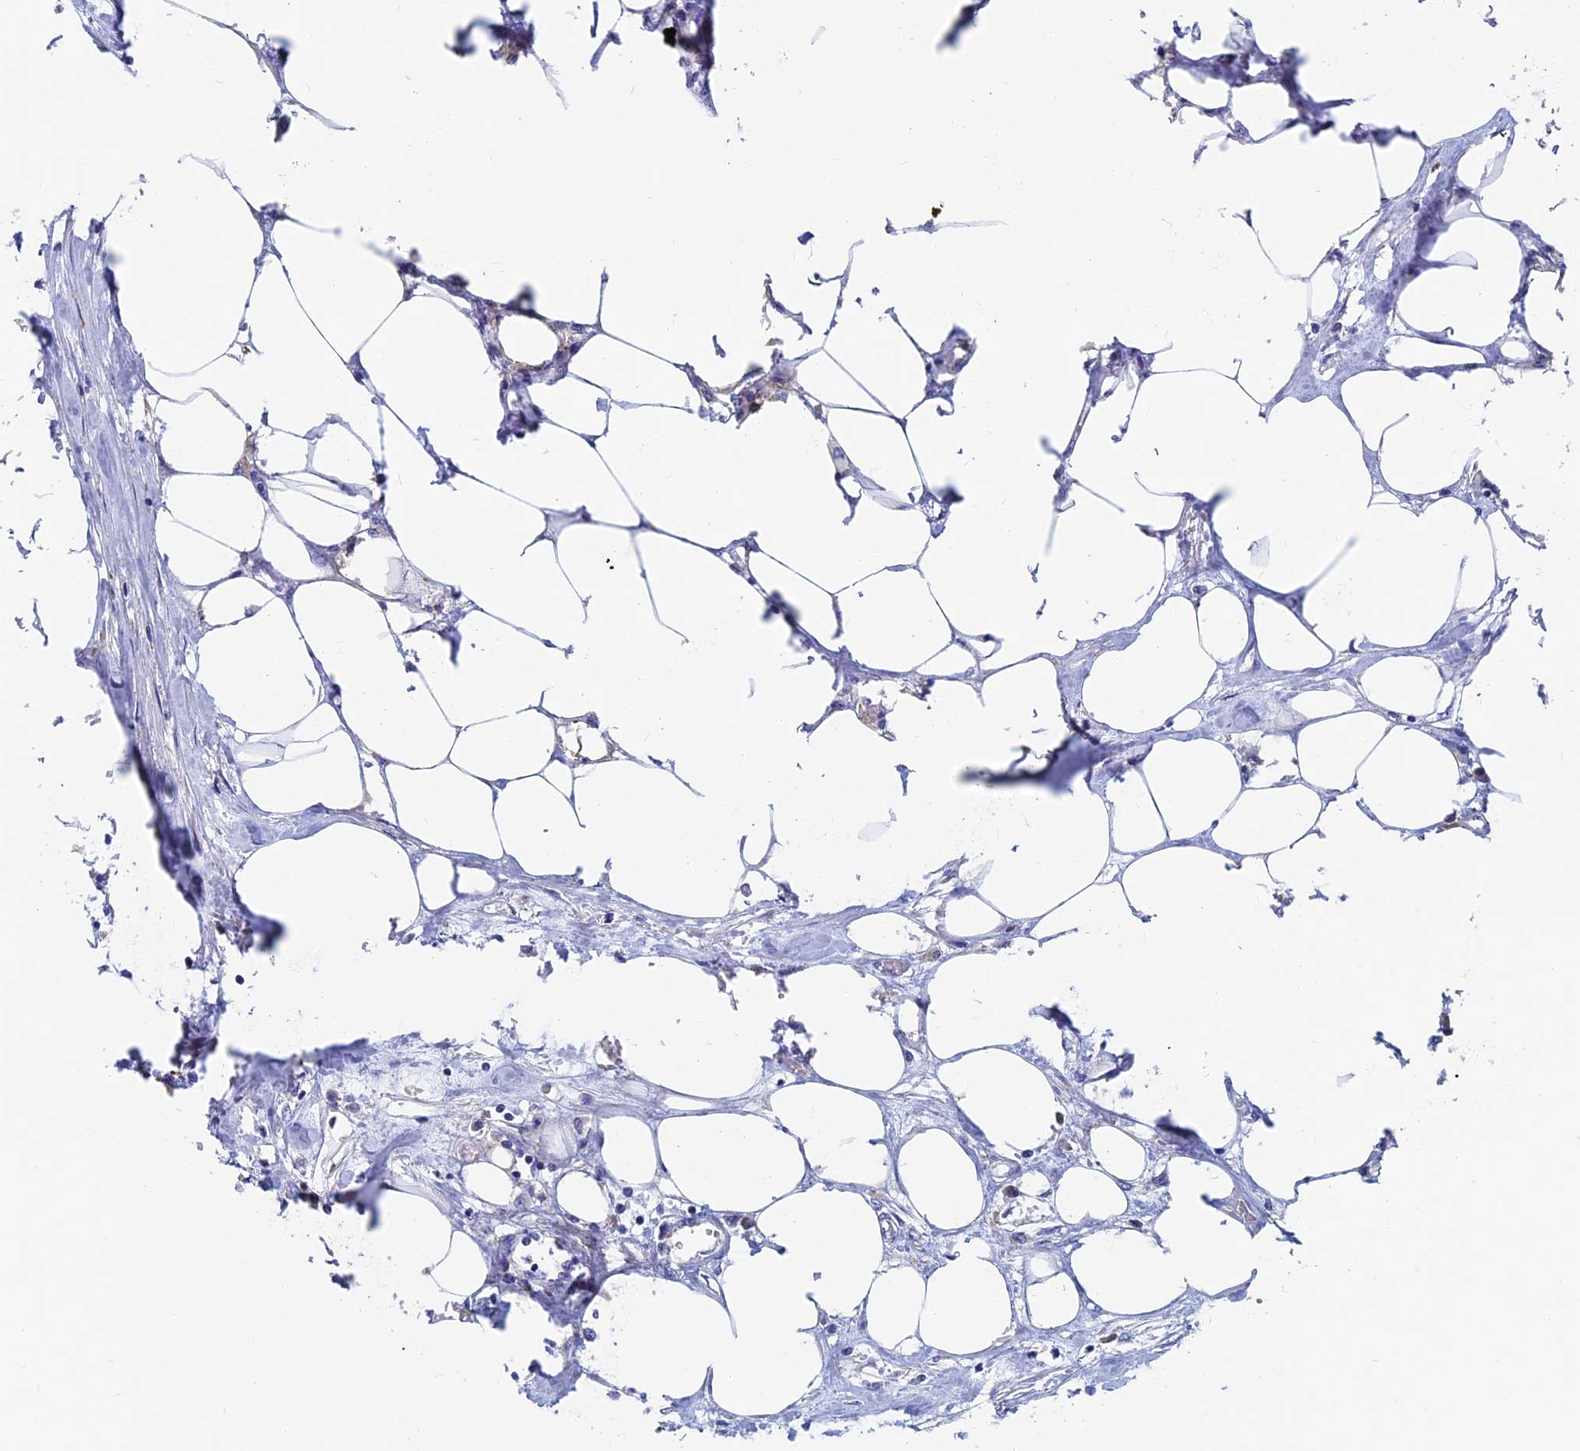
{"staining": {"intensity": "negative", "quantity": "none", "location": "none"}, "tissue": "urothelial cancer", "cell_type": "Tumor cells", "image_type": "cancer", "snomed": [{"axis": "morphology", "description": "Urothelial carcinoma, High grade"}, {"axis": "topography", "description": "Urinary bladder"}], "caption": "The immunohistochemistry image has no significant staining in tumor cells of high-grade urothelial carcinoma tissue. The staining was performed using DAB to visualize the protein expression in brown, while the nuclei were stained in blue with hematoxylin (Magnification: 20x).", "gene": "SPNS1", "patient": {"sex": "male", "age": 64}}